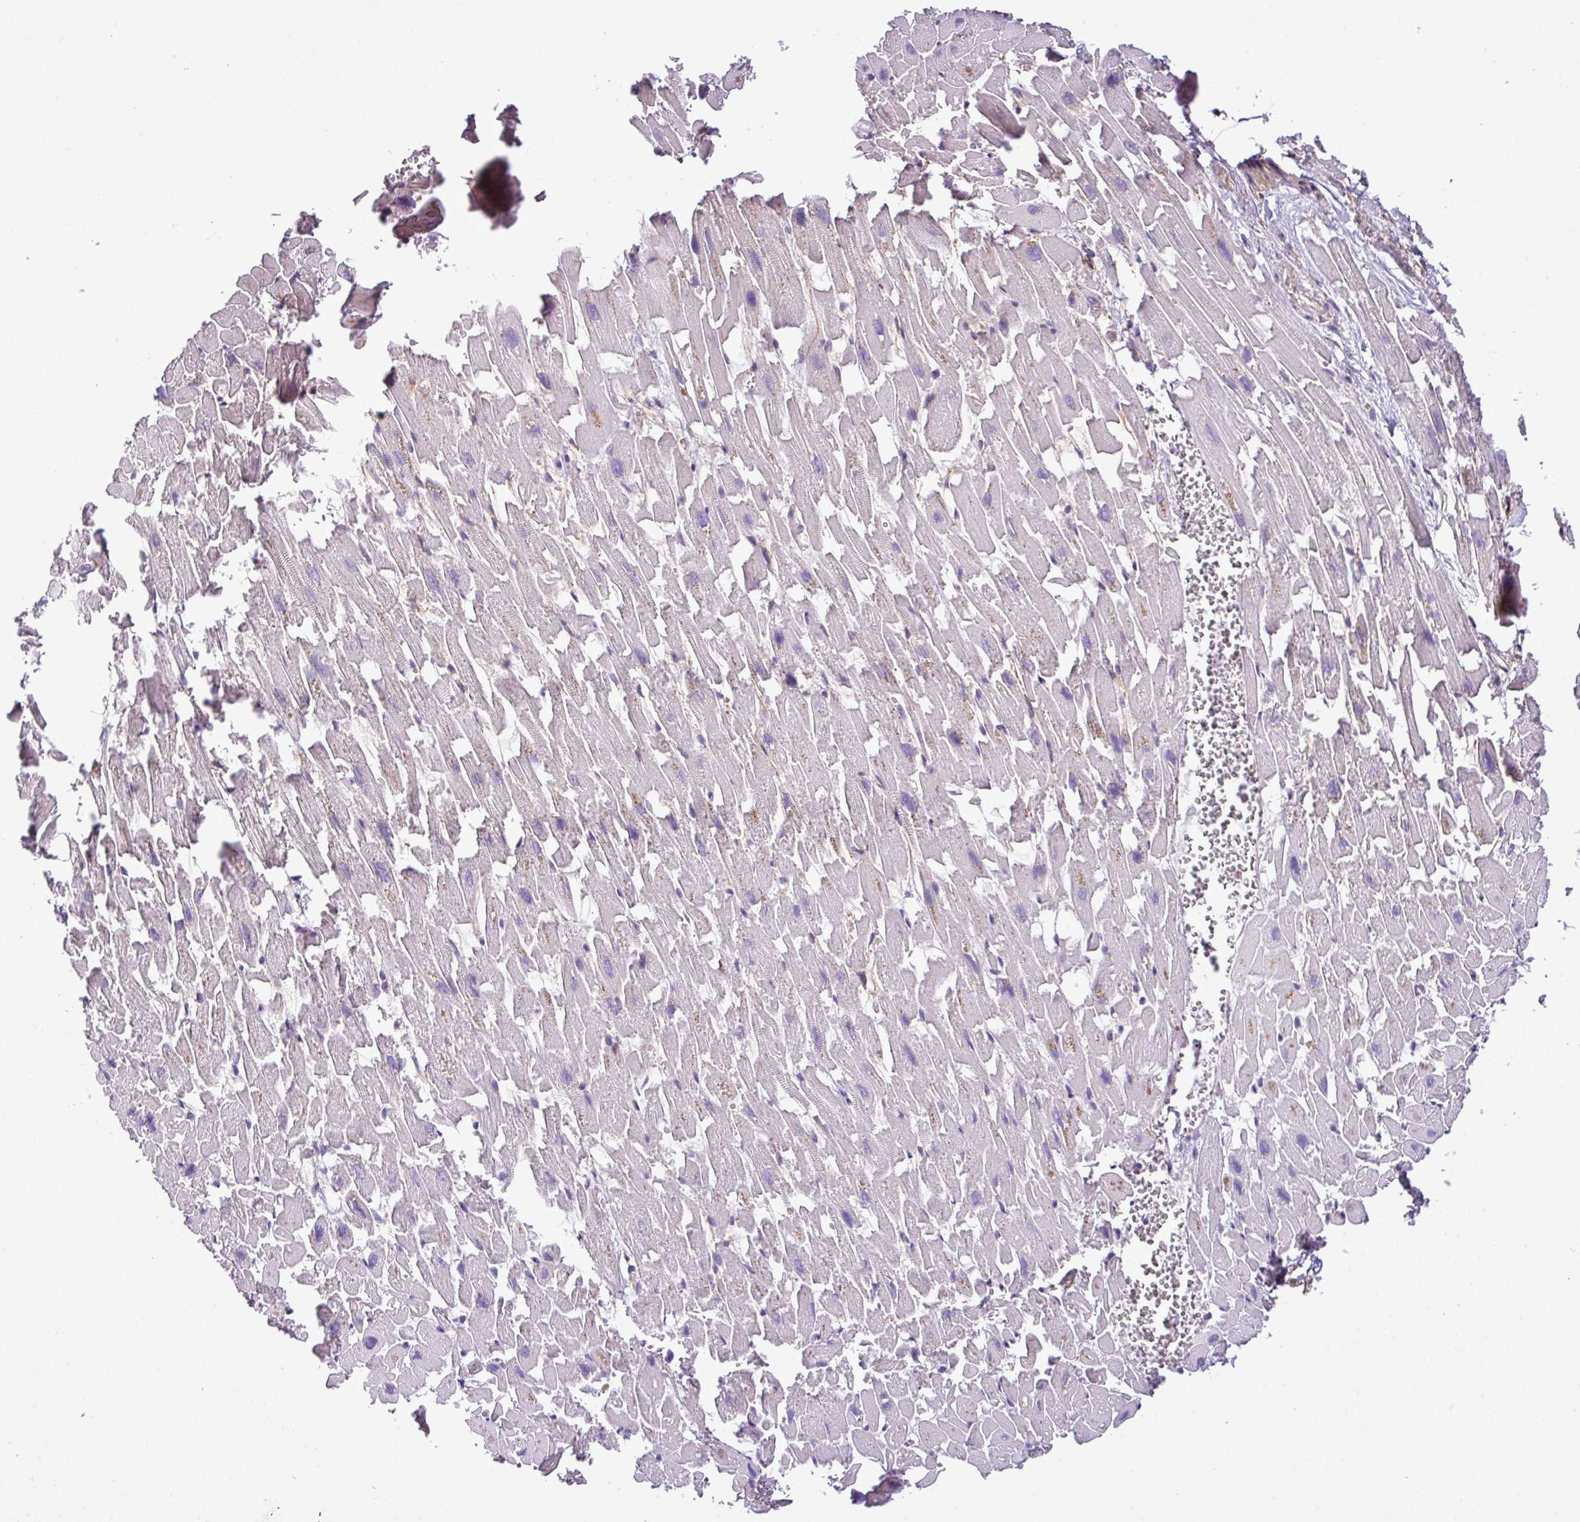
{"staining": {"intensity": "weak", "quantity": "<25%", "location": "cytoplasmic/membranous"}, "tissue": "heart muscle", "cell_type": "Cardiomyocytes", "image_type": "normal", "snomed": [{"axis": "morphology", "description": "Normal tissue, NOS"}, {"axis": "topography", "description": "Heart"}], "caption": "Immunohistochemical staining of unremarkable human heart muscle demonstrates no significant staining in cardiomyocytes. Nuclei are stained in blue.", "gene": "DLGAP4", "patient": {"sex": "female", "age": 64}}